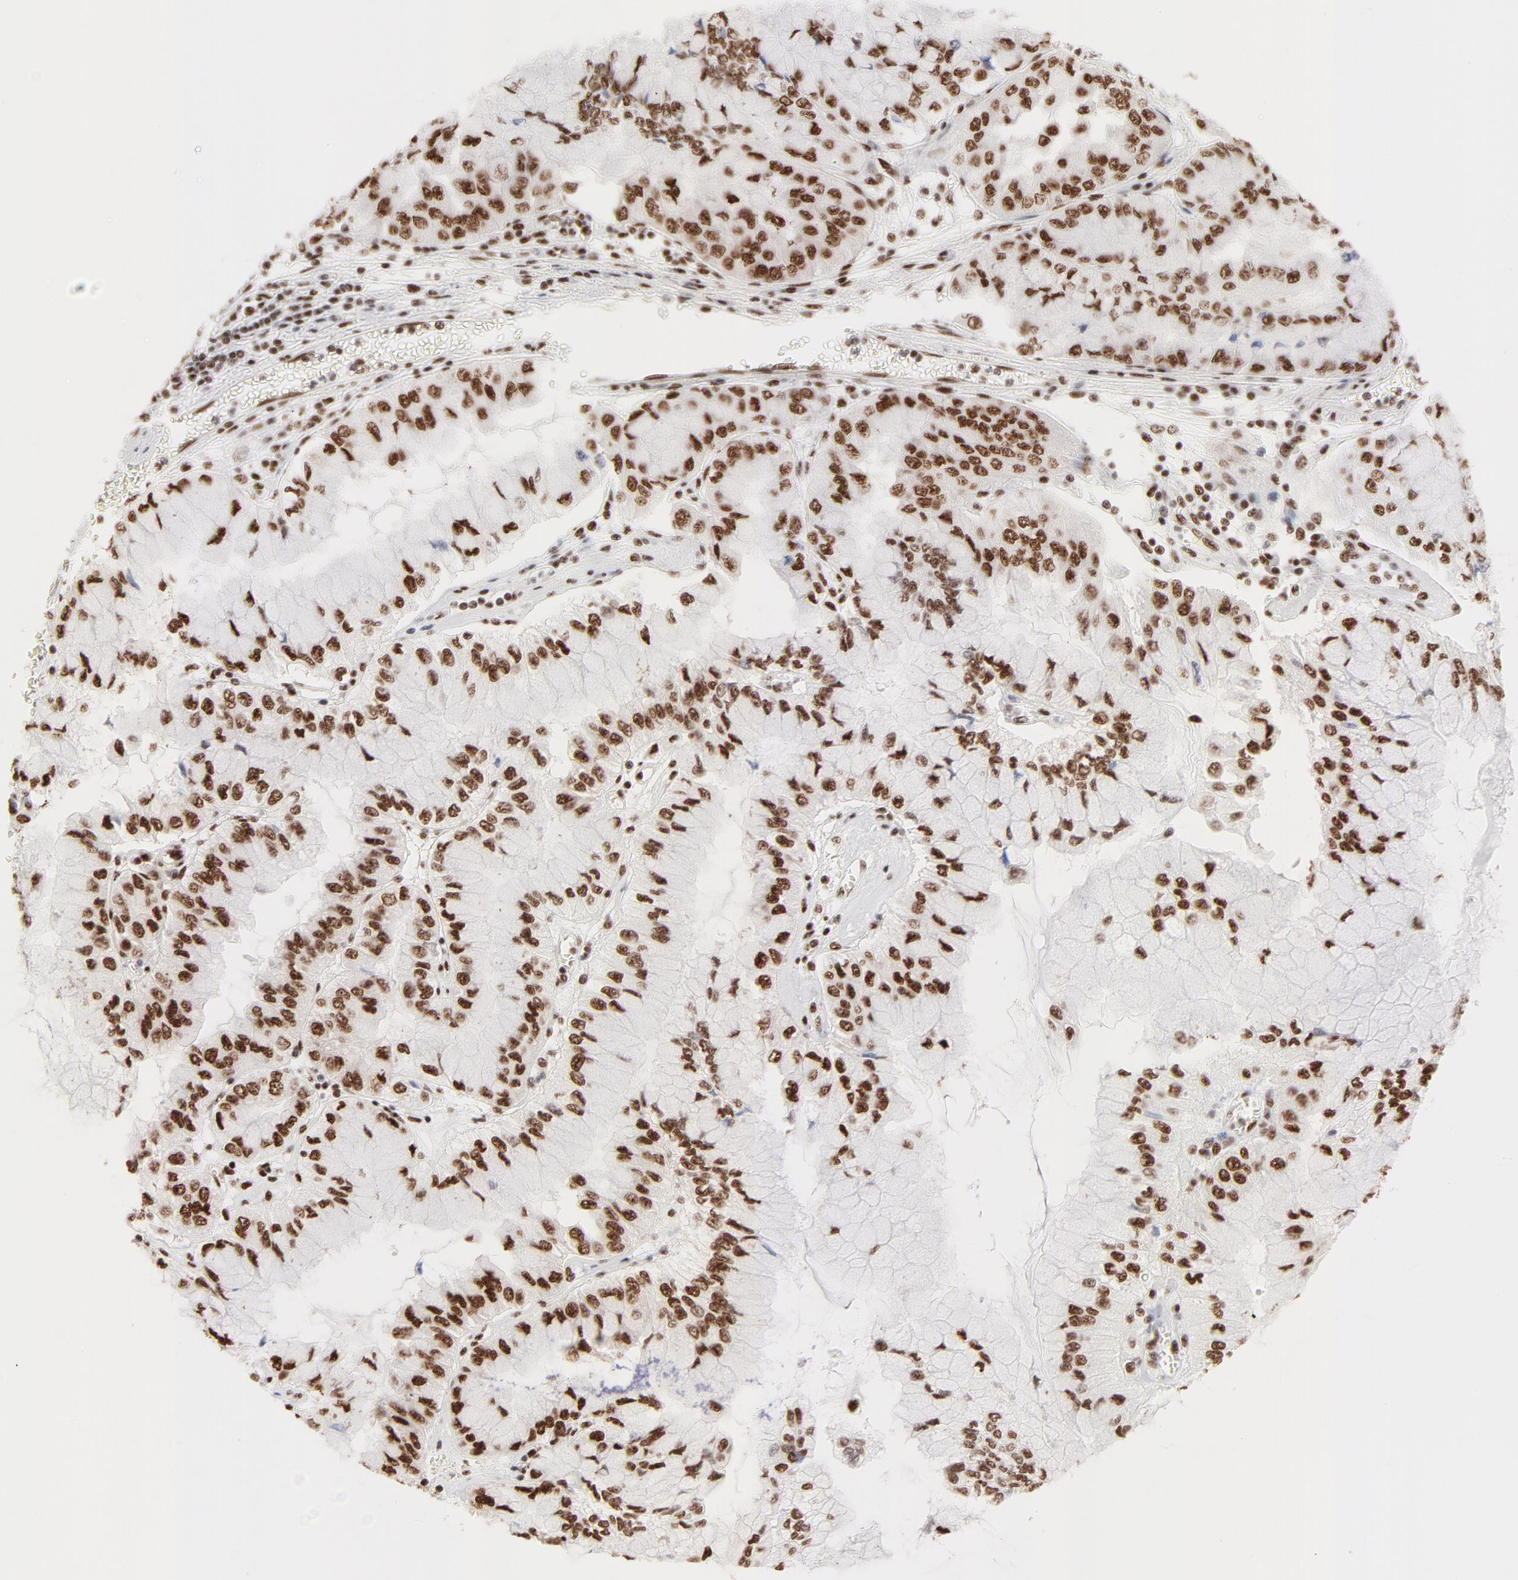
{"staining": {"intensity": "strong", "quantity": ">75%", "location": "nuclear"}, "tissue": "liver cancer", "cell_type": "Tumor cells", "image_type": "cancer", "snomed": [{"axis": "morphology", "description": "Cholangiocarcinoma"}, {"axis": "topography", "description": "Liver"}], "caption": "Strong nuclear positivity is present in about >75% of tumor cells in liver cancer. The staining was performed using DAB (3,3'-diaminobenzidine), with brown indicating positive protein expression. Nuclei are stained blue with hematoxylin.", "gene": "TARDBP", "patient": {"sex": "female", "age": 79}}